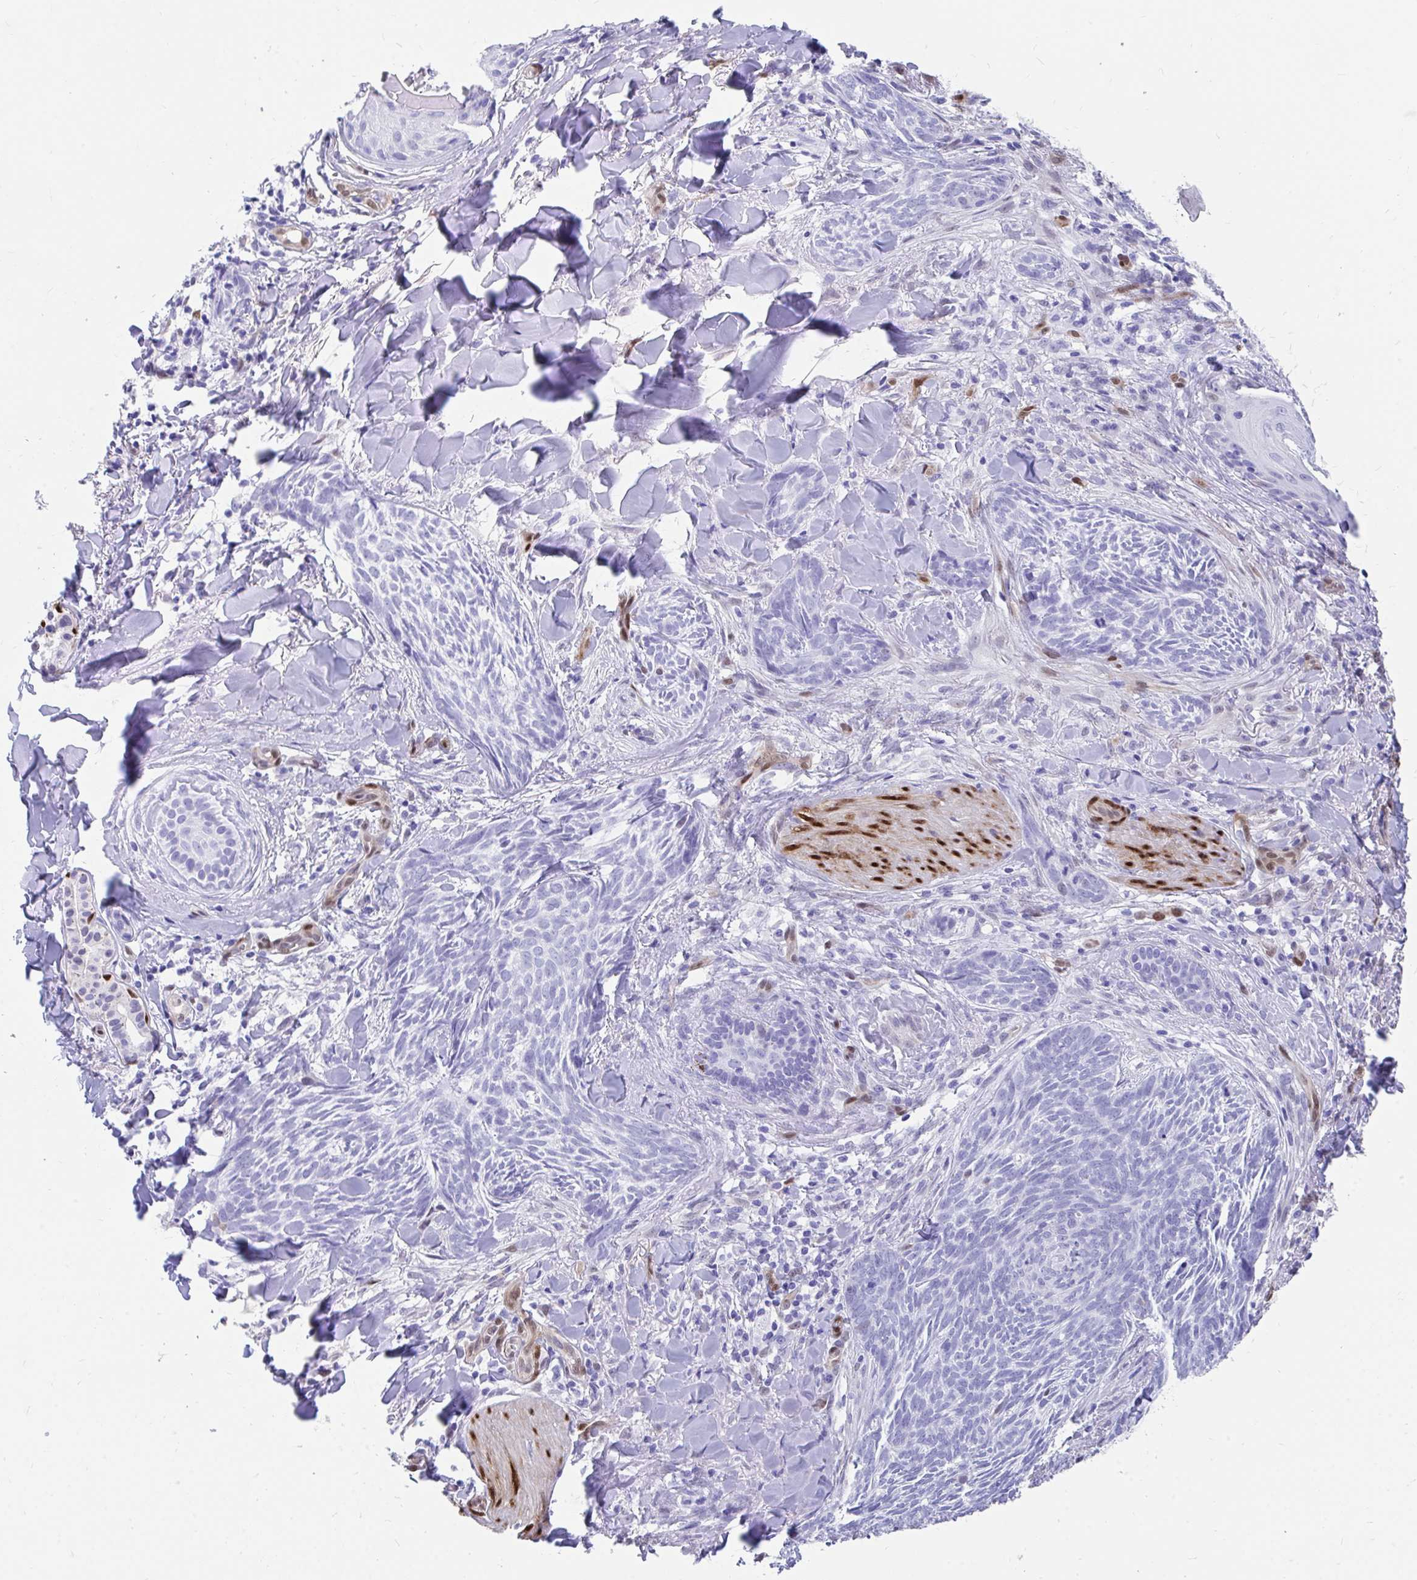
{"staining": {"intensity": "negative", "quantity": "none", "location": "none"}, "tissue": "skin cancer", "cell_type": "Tumor cells", "image_type": "cancer", "snomed": [{"axis": "morphology", "description": "Basal cell carcinoma"}, {"axis": "topography", "description": "Skin"}], "caption": "IHC photomicrograph of skin basal cell carcinoma stained for a protein (brown), which exhibits no expression in tumor cells.", "gene": "RBPMS", "patient": {"sex": "female", "age": 93}}